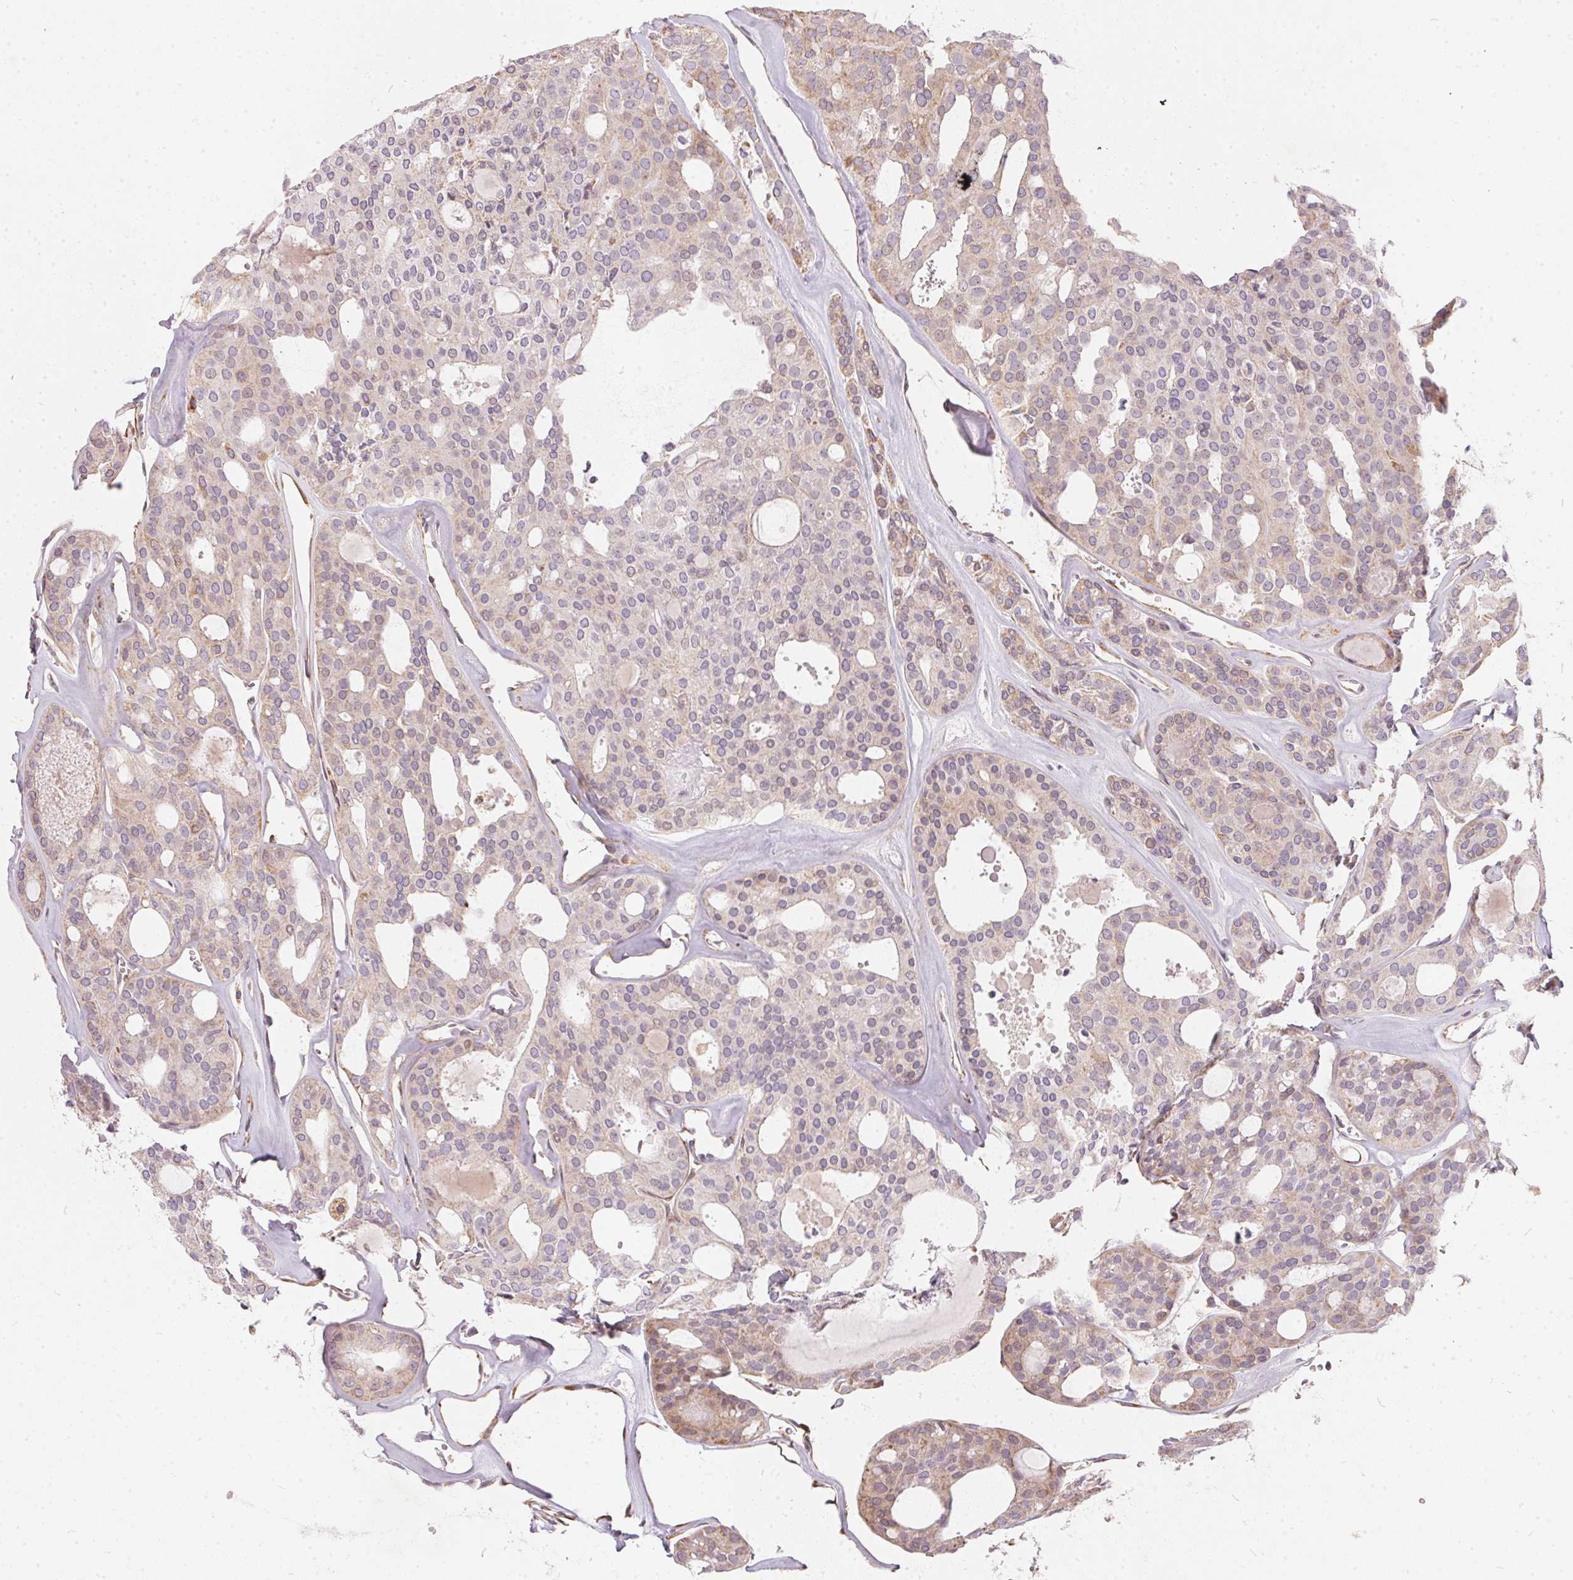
{"staining": {"intensity": "weak", "quantity": "<25%", "location": "cytoplasmic/membranous"}, "tissue": "thyroid cancer", "cell_type": "Tumor cells", "image_type": "cancer", "snomed": [{"axis": "morphology", "description": "Follicular adenoma carcinoma, NOS"}, {"axis": "topography", "description": "Thyroid gland"}], "caption": "IHC photomicrograph of neoplastic tissue: human thyroid cancer stained with DAB demonstrates no significant protein expression in tumor cells. (DAB immunohistochemistry (IHC) visualized using brightfield microscopy, high magnification).", "gene": "VWA5B2", "patient": {"sex": "male", "age": 75}}